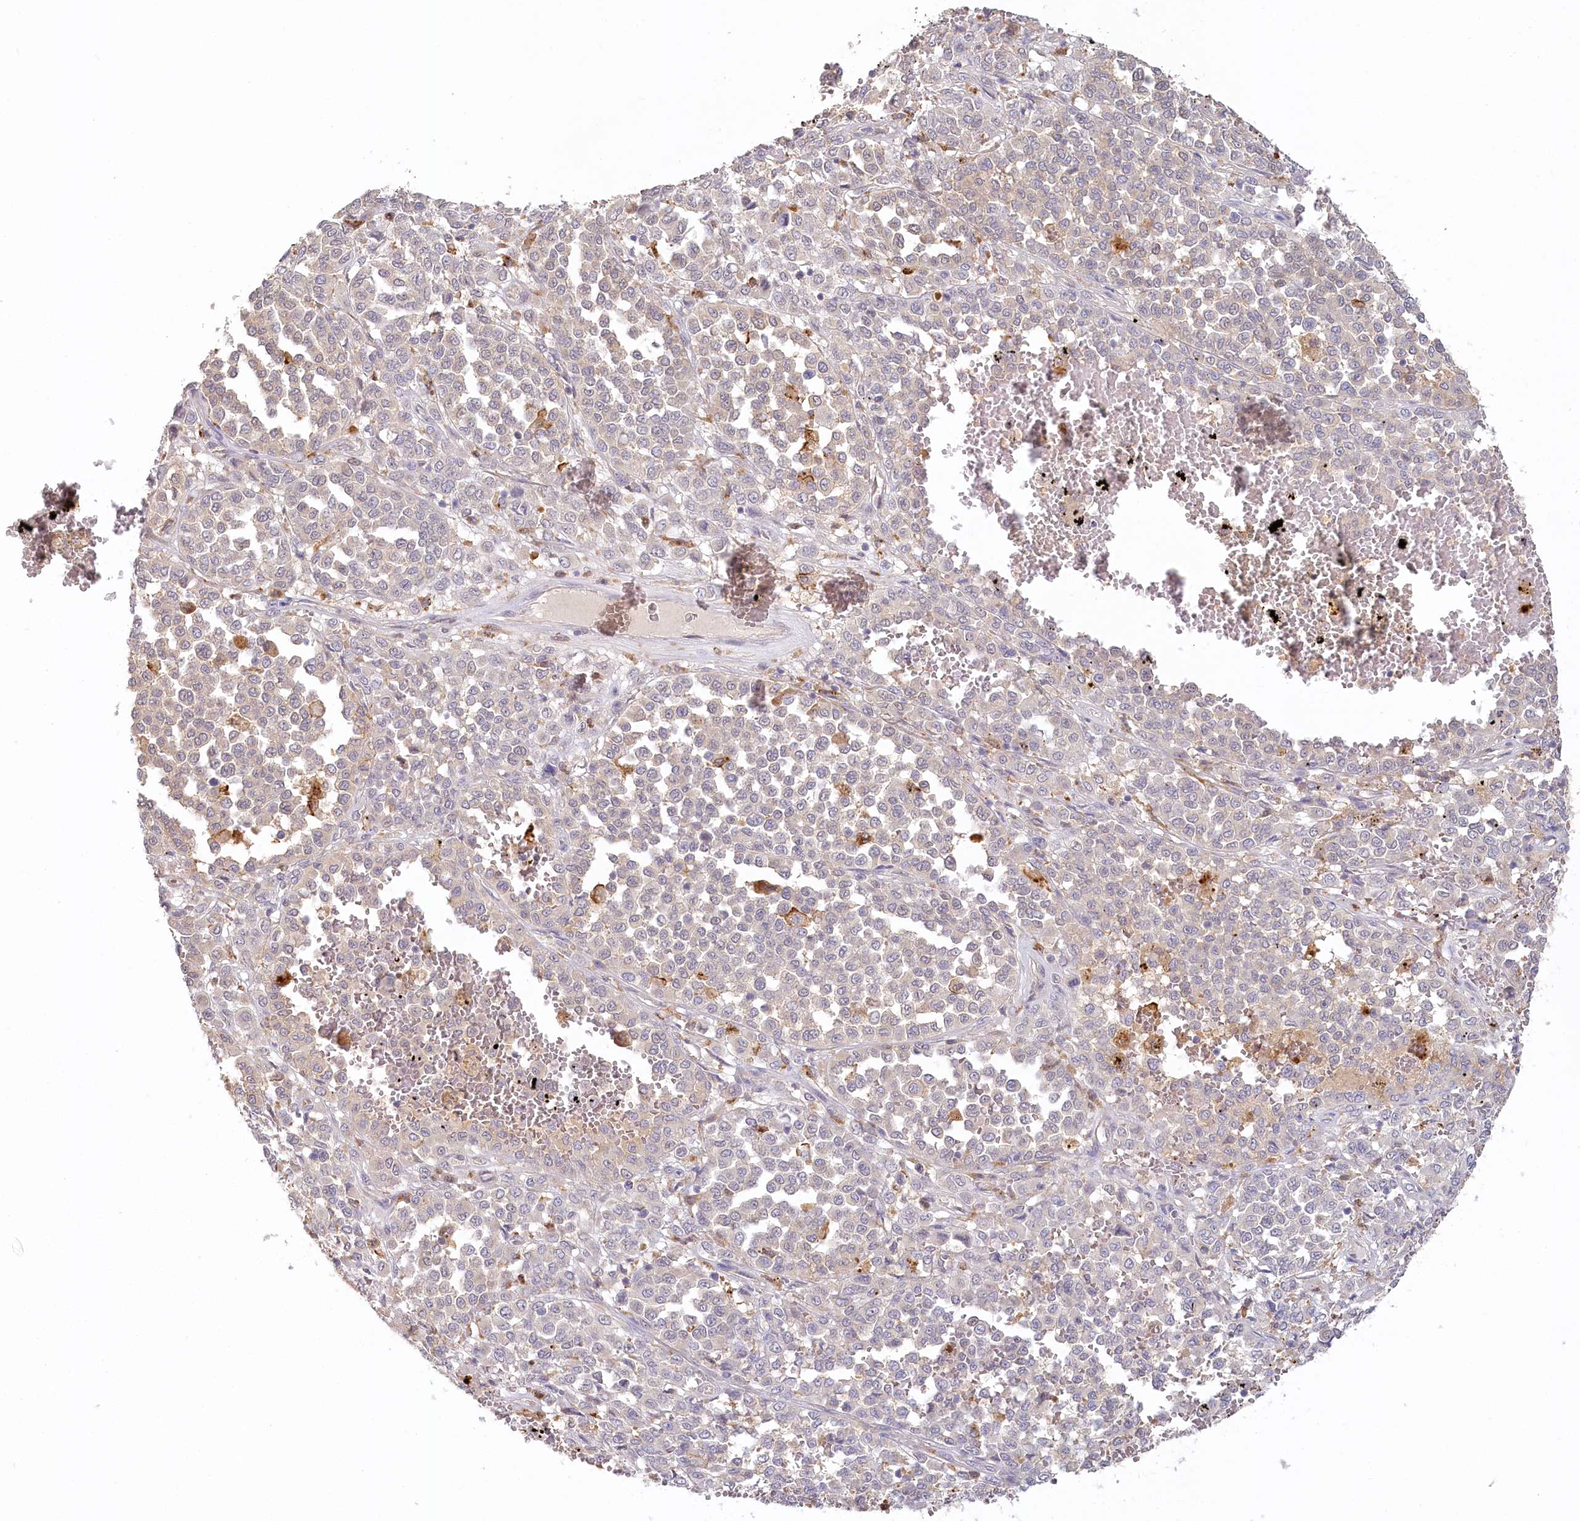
{"staining": {"intensity": "negative", "quantity": "none", "location": "none"}, "tissue": "melanoma", "cell_type": "Tumor cells", "image_type": "cancer", "snomed": [{"axis": "morphology", "description": "Malignant melanoma, Metastatic site"}, {"axis": "topography", "description": "Pancreas"}], "caption": "Human malignant melanoma (metastatic site) stained for a protein using IHC demonstrates no expression in tumor cells.", "gene": "VSIG1", "patient": {"sex": "female", "age": 30}}